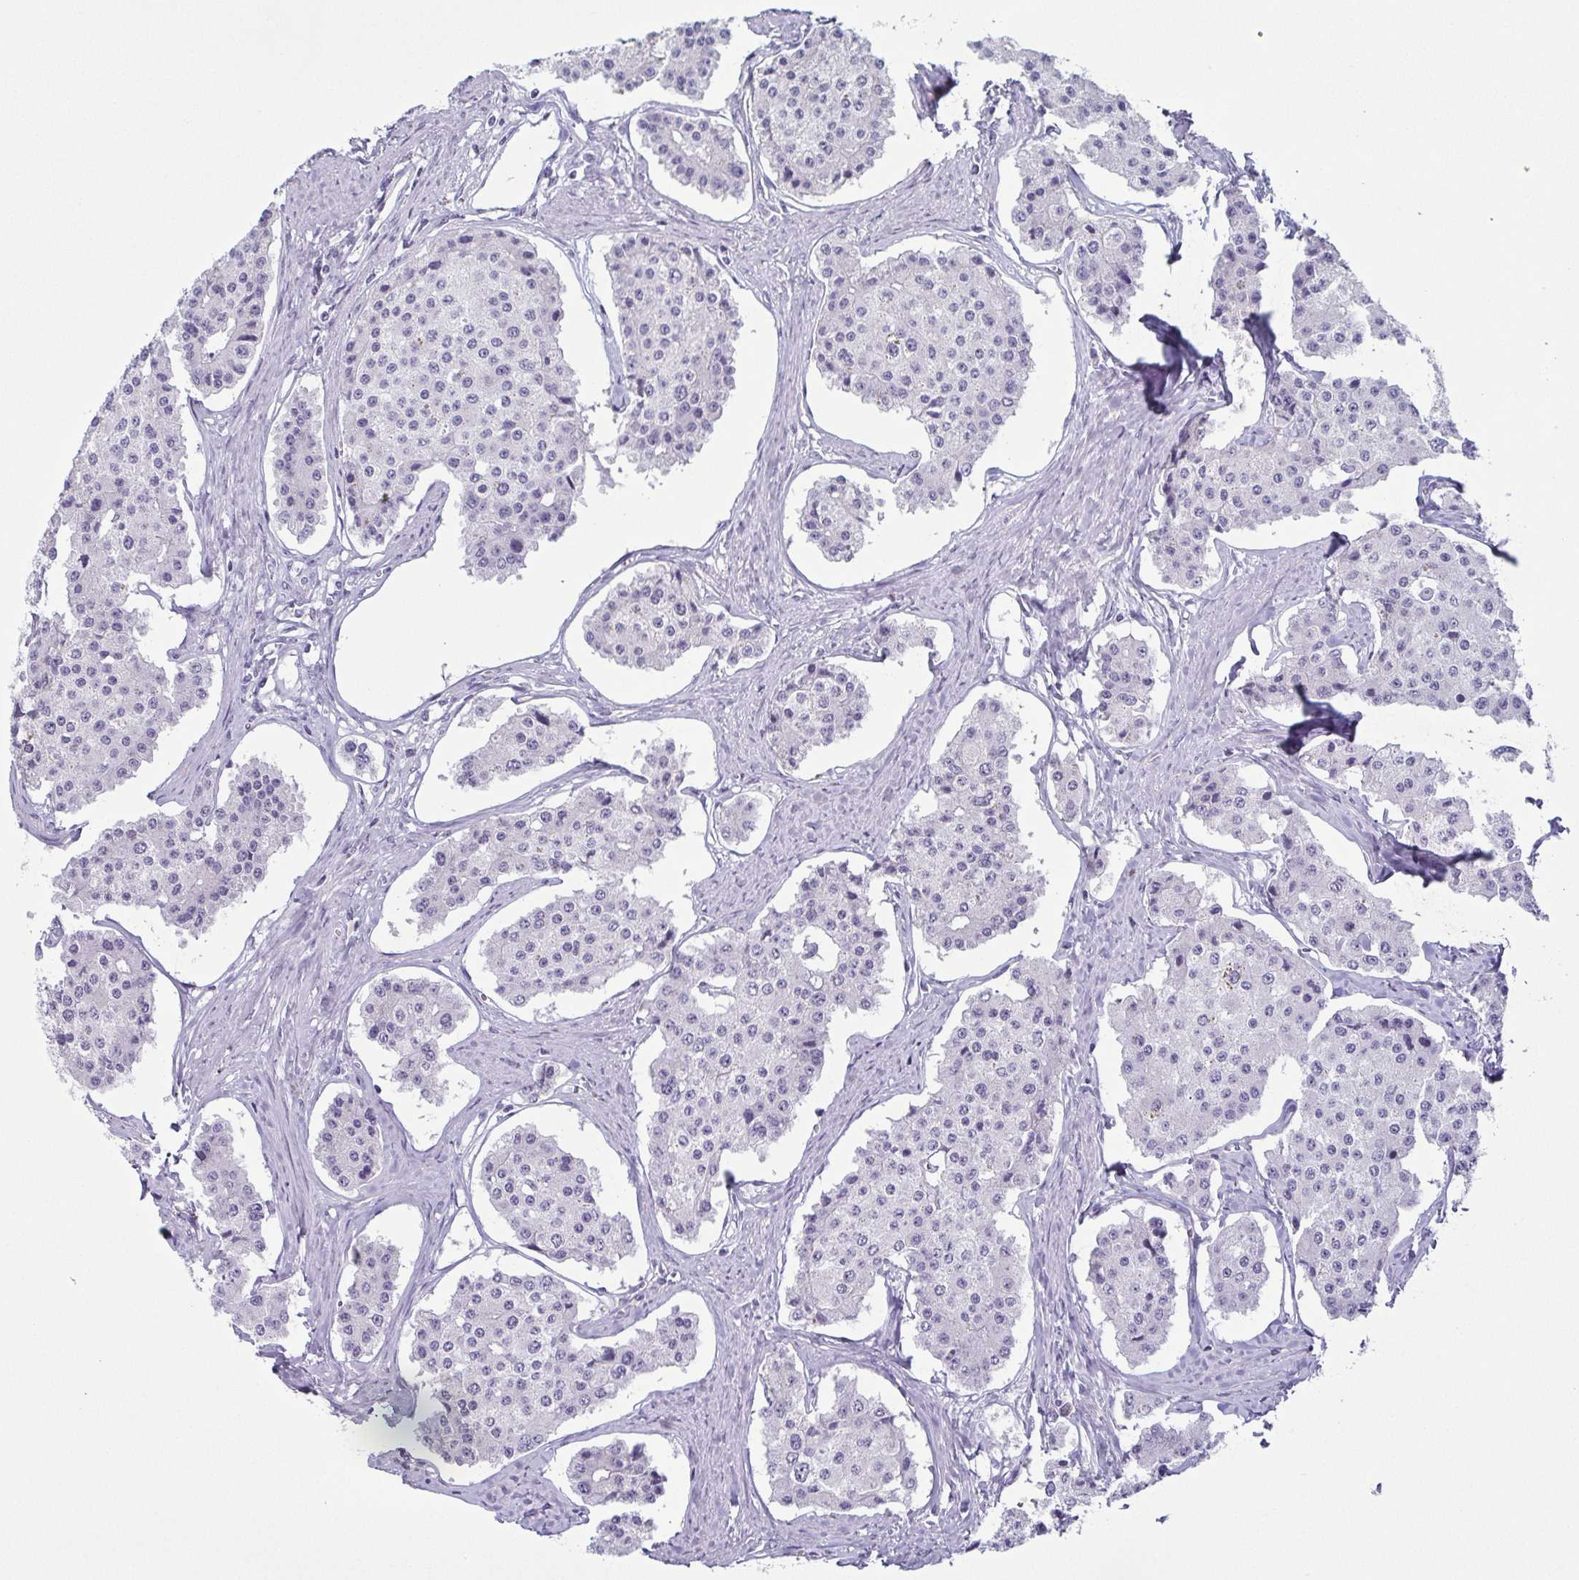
{"staining": {"intensity": "negative", "quantity": "none", "location": "none"}, "tissue": "carcinoid", "cell_type": "Tumor cells", "image_type": "cancer", "snomed": [{"axis": "morphology", "description": "Carcinoid, malignant, NOS"}, {"axis": "topography", "description": "Small intestine"}], "caption": "Photomicrograph shows no significant protein staining in tumor cells of carcinoid.", "gene": "KRT78", "patient": {"sex": "female", "age": 65}}